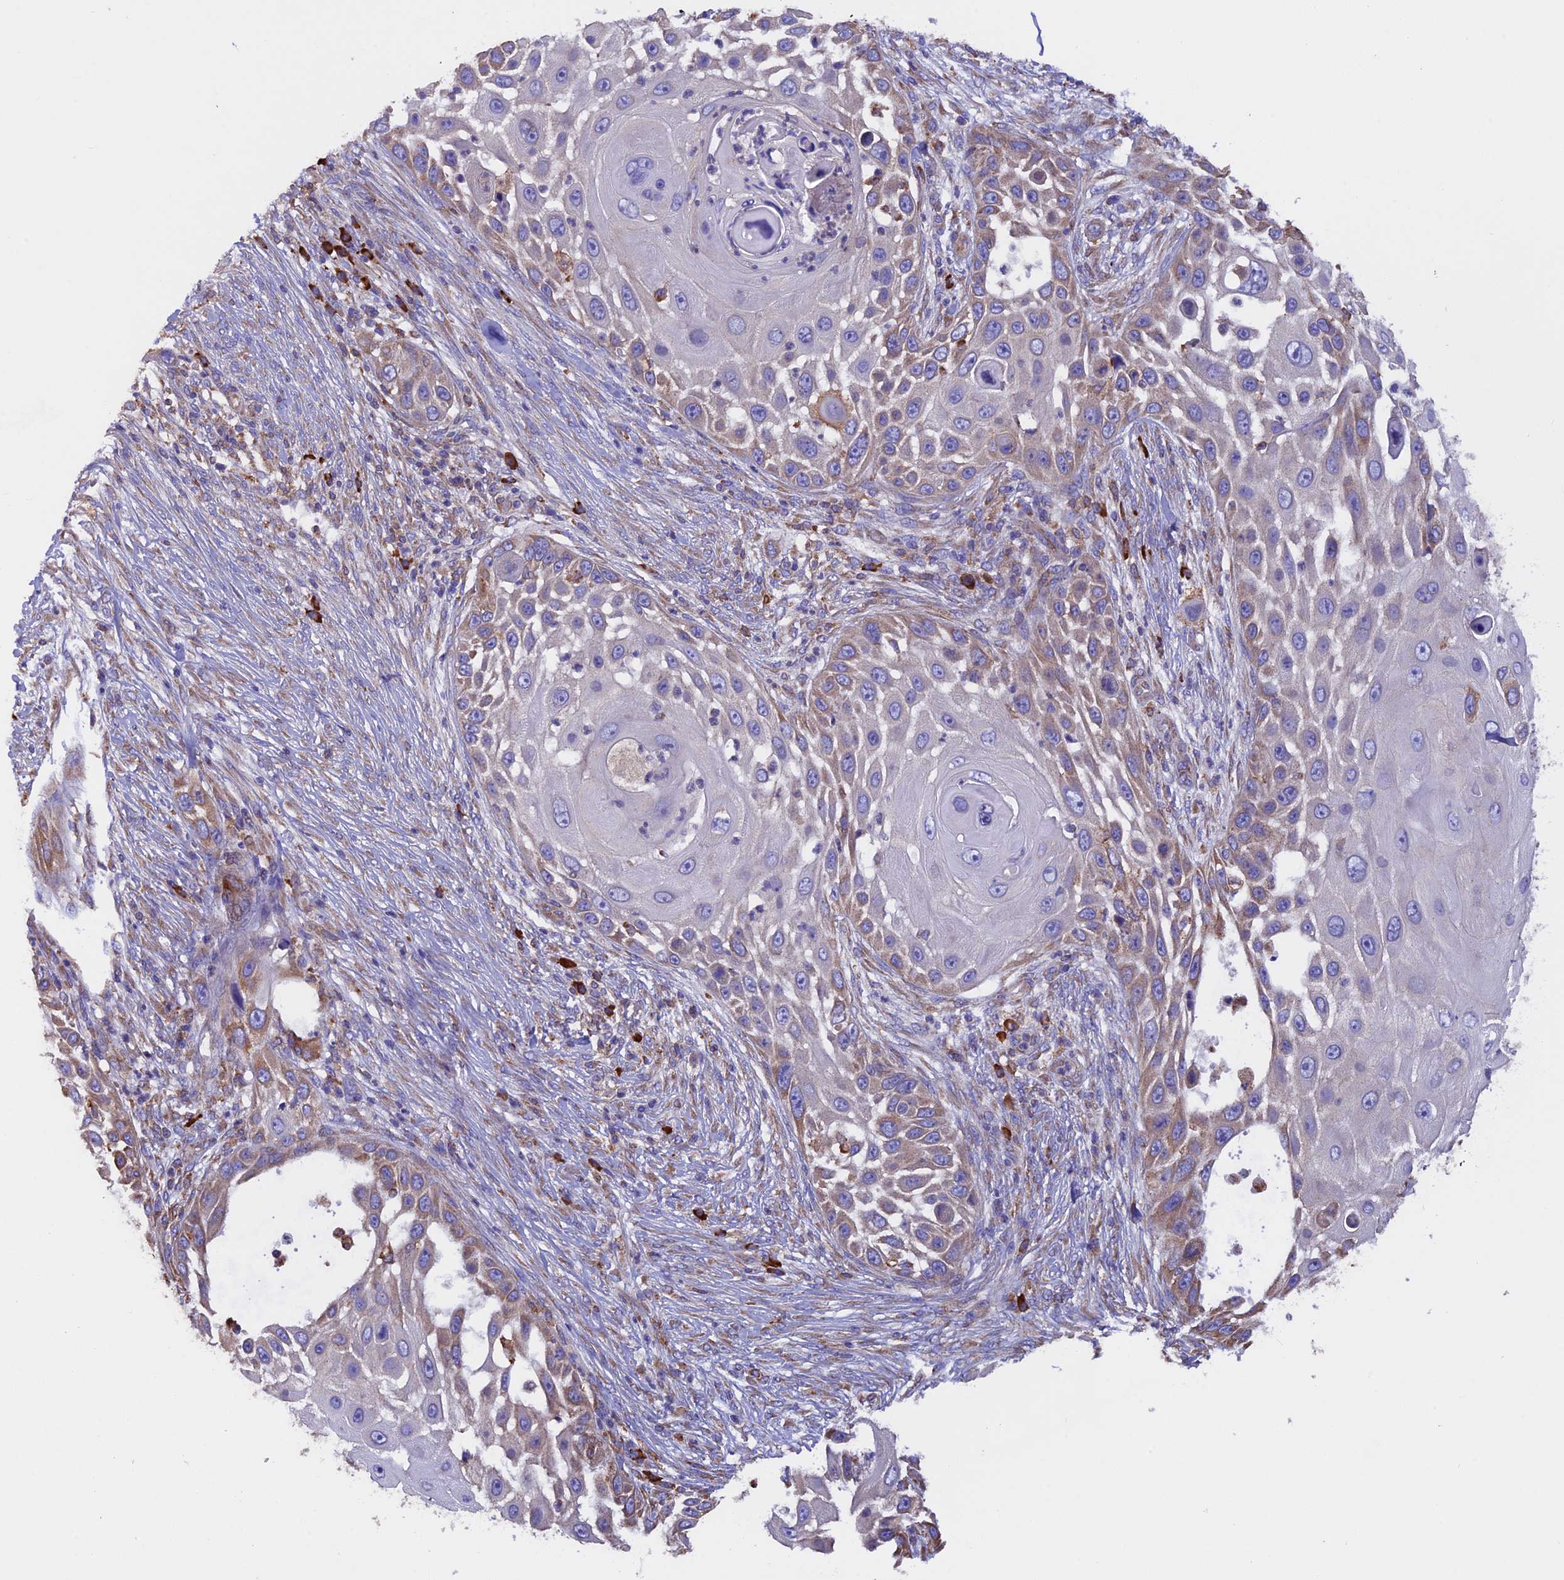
{"staining": {"intensity": "weak", "quantity": "25%-75%", "location": "cytoplasmic/membranous"}, "tissue": "skin cancer", "cell_type": "Tumor cells", "image_type": "cancer", "snomed": [{"axis": "morphology", "description": "Squamous cell carcinoma, NOS"}, {"axis": "topography", "description": "Skin"}], "caption": "Skin cancer stained with immunohistochemistry reveals weak cytoplasmic/membranous positivity in about 25%-75% of tumor cells.", "gene": "BTBD3", "patient": {"sex": "female", "age": 44}}